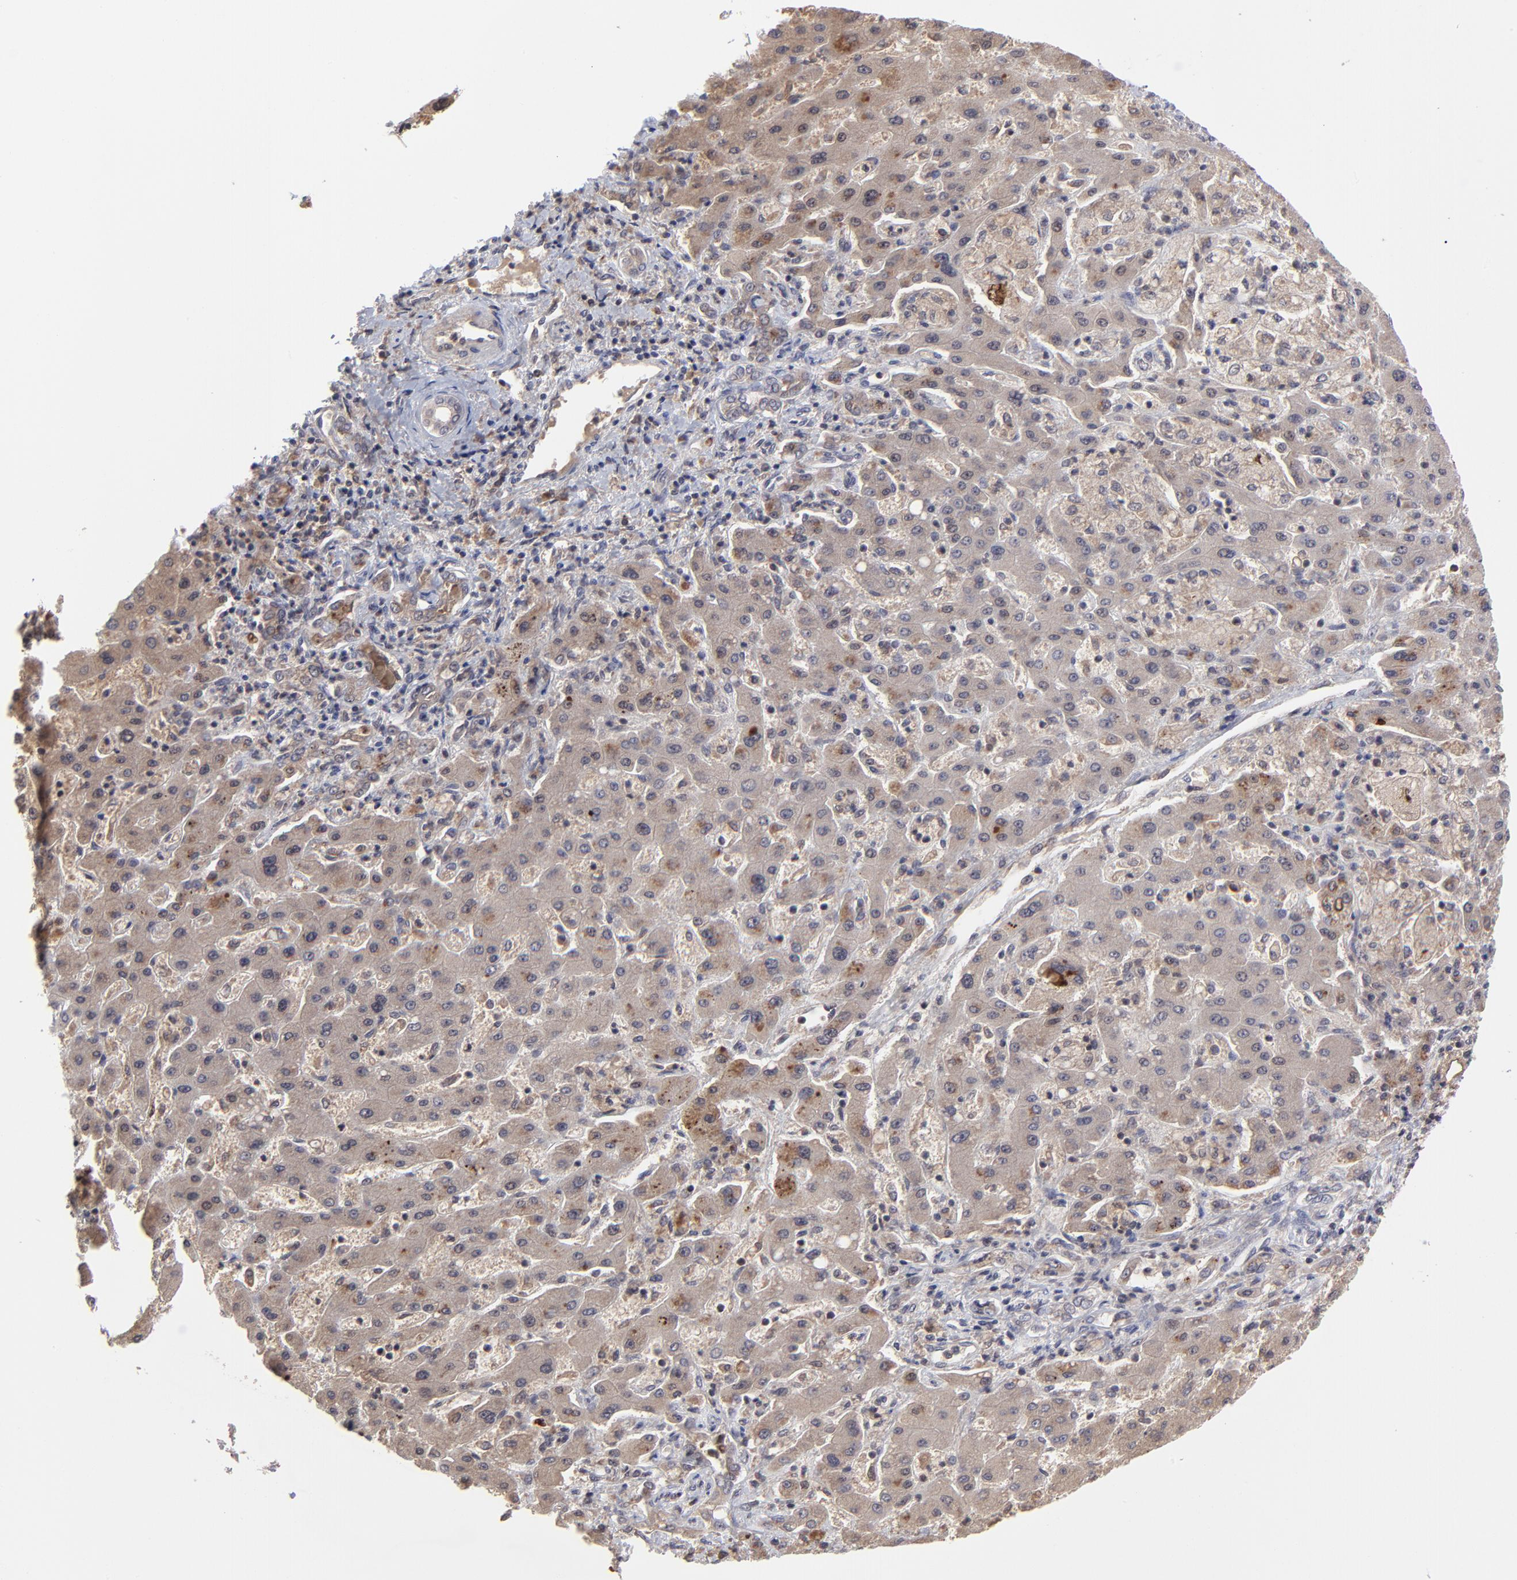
{"staining": {"intensity": "moderate", "quantity": "25%-75%", "location": "cytoplasmic/membranous"}, "tissue": "liver cancer", "cell_type": "Tumor cells", "image_type": "cancer", "snomed": [{"axis": "morphology", "description": "Cholangiocarcinoma"}, {"axis": "topography", "description": "Liver"}], "caption": "IHC of human cholangiocarcinoma (liver) demonstrates medium levels of moderate cytoplasmic/membranous positivity in about 25%-75% of tumor cells.", "gene": "UBE2L6", "patient": {"sex": "male", "age": 50}}